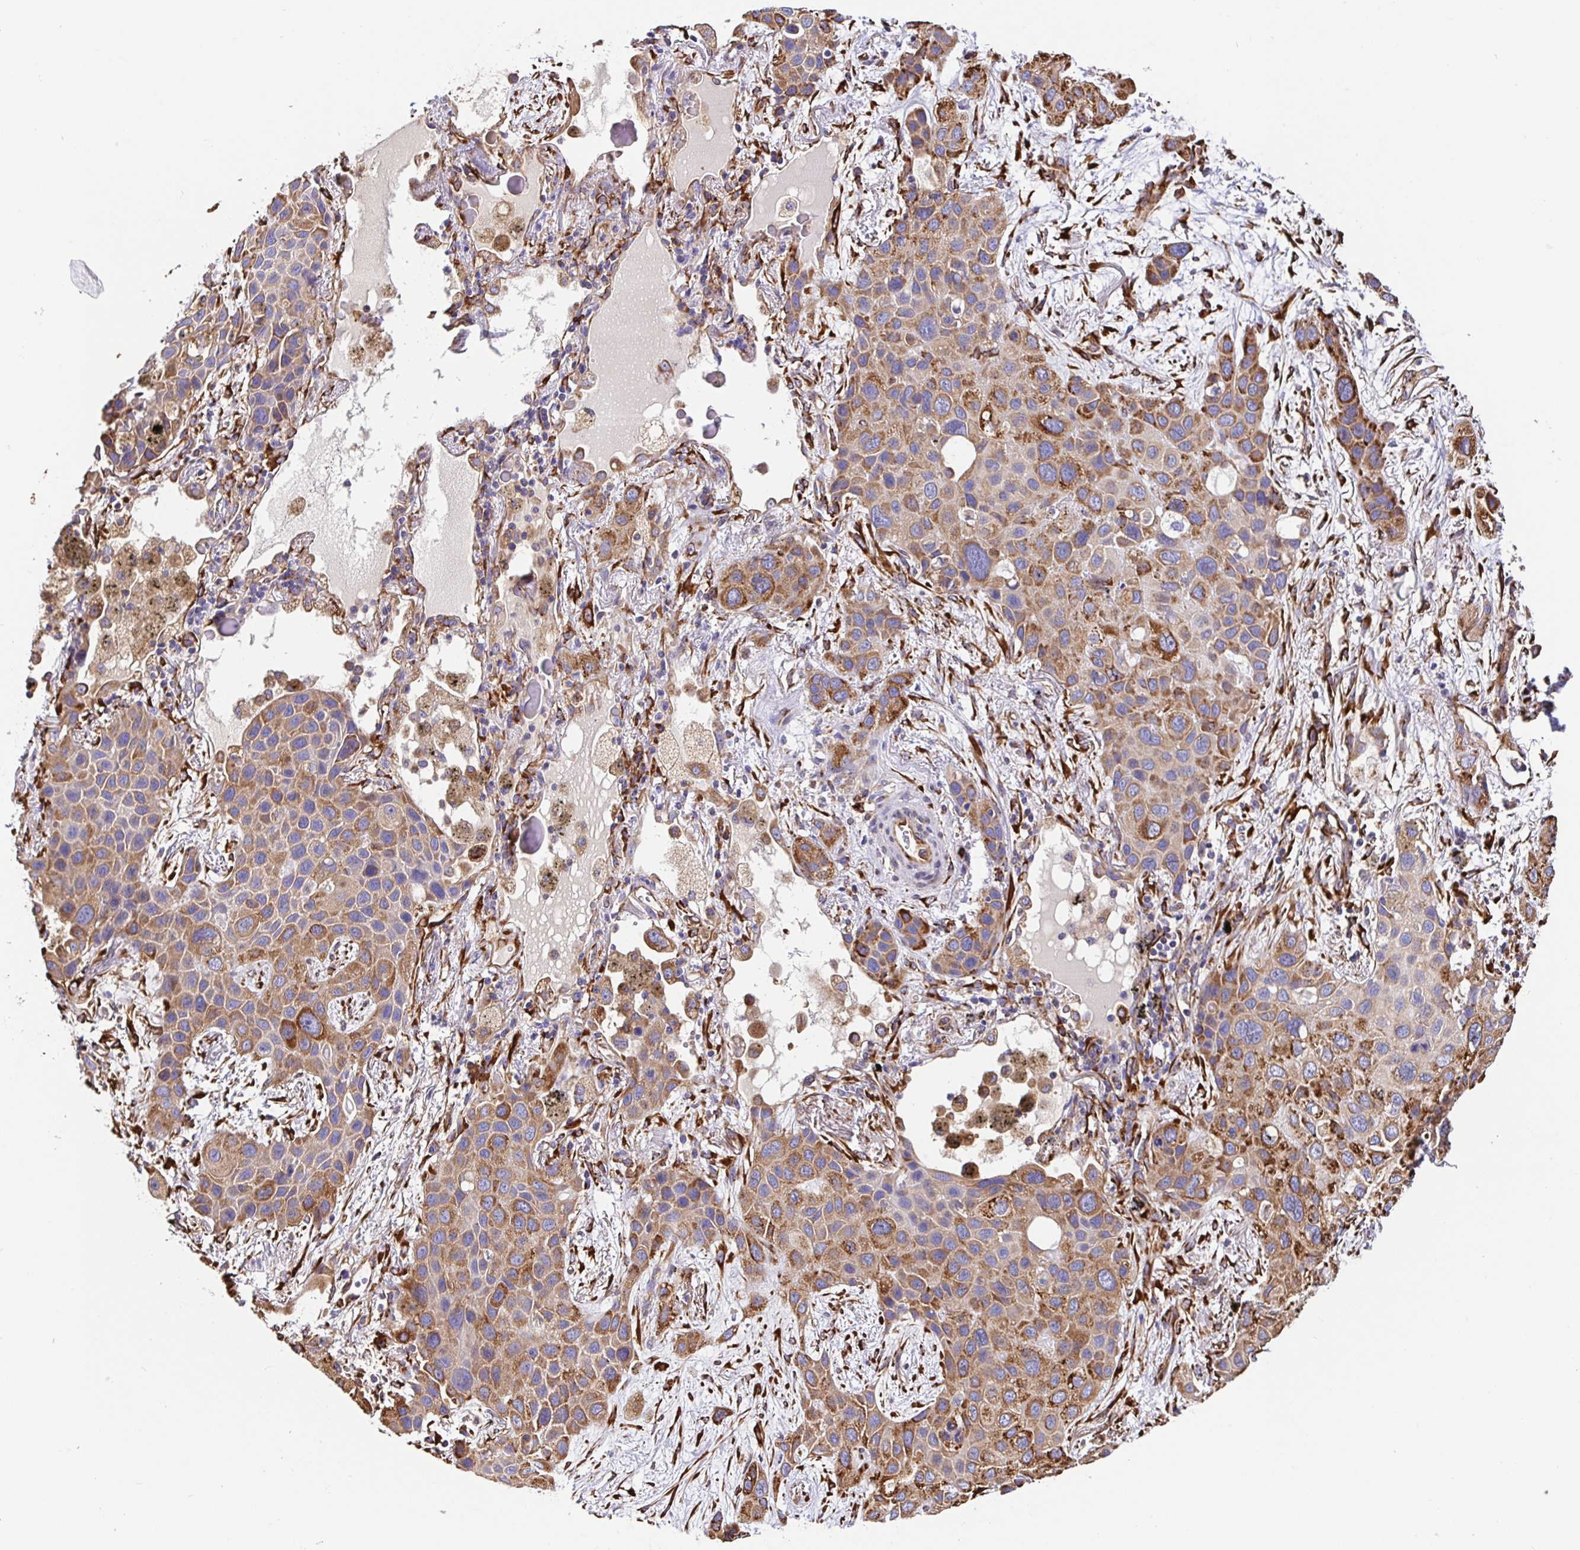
{"staining": {"intensity": "moderate", "quantity": "25%-75%", "location": "cytoplasmic/membranous"}, "tissue": "lung cancer", "cell_type": "Tumor cells", "image_type": "cancer", "snomed": [{"axis": "morphology", "description": "Squamous cell carcinoma, NOS"}, {"axis": "morphology", "description": "Squamous cell carcinoma, metastatic, NOS"}, {"axis": "topography", "description": "Lung"}], "caption": "There is medium levels of moderate cytoplasmic/membranous staining in tumor cells of lung squamous cell carcinoma, as demonstrated by immunohistochemical staining (brown color).", "gene": "MAOA", "patient": {"sex": "male", "age": 59}}